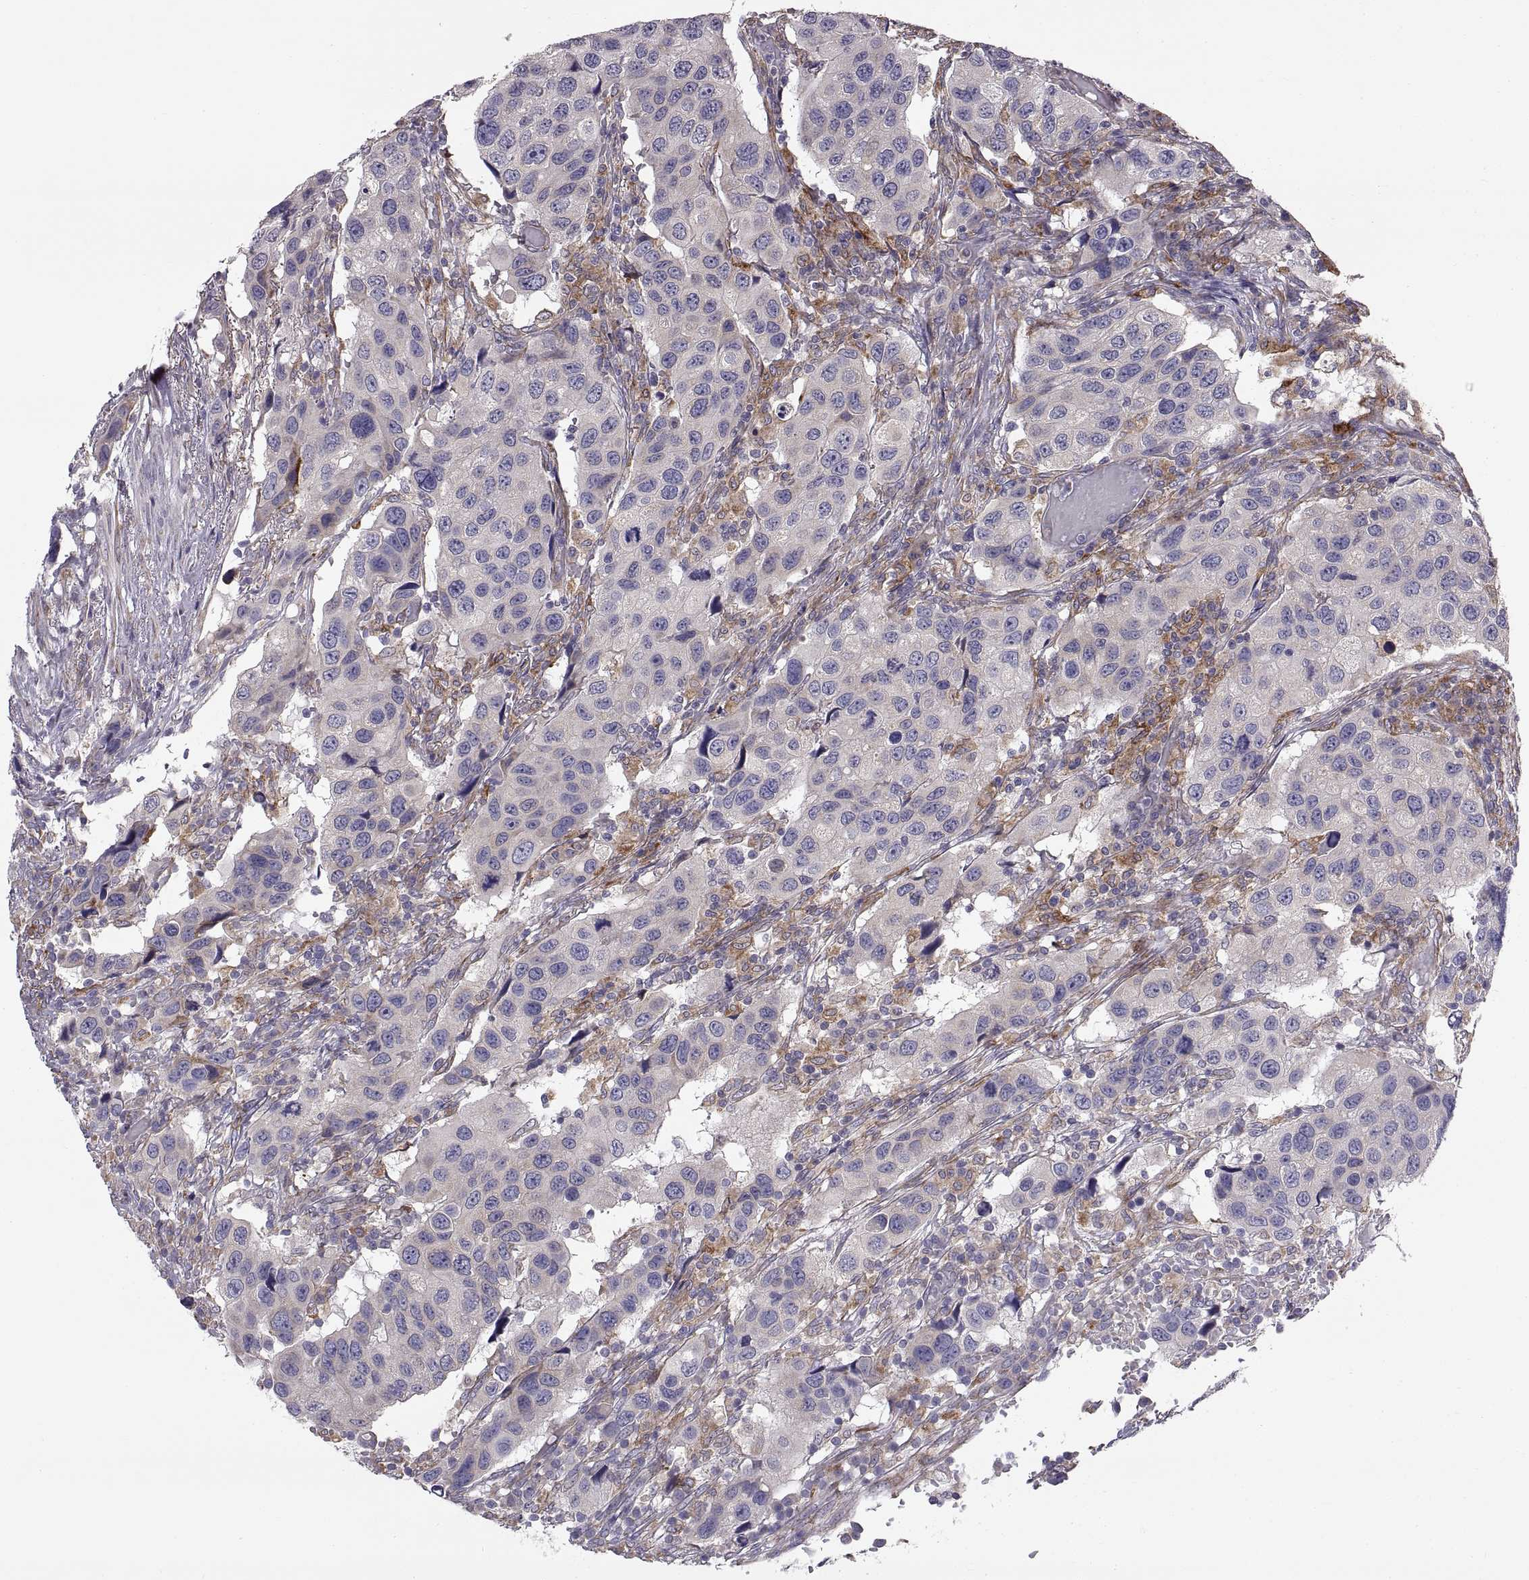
{"staining": {"intensity": "negative", "quantity": "none", "location": "none"}, "tissue": "urothelial cancer", "cell_type": "Tumor cells", "image_type": "cancer", "snomed": [{"axis": "morphology", "description": "Urothelial carcinoma, High grade"}, {"axis": "topography", "description": "Urinary bladder"}], "caption": "This image is of urothelial carcinoma (high-grade) stained with IHC to label a protein in brown with the nuclei are counter-stained blue. There is no staining in tumor cells.", "gene": "PLEKHB2", "patient": {"sex": "male", "age": 79}}